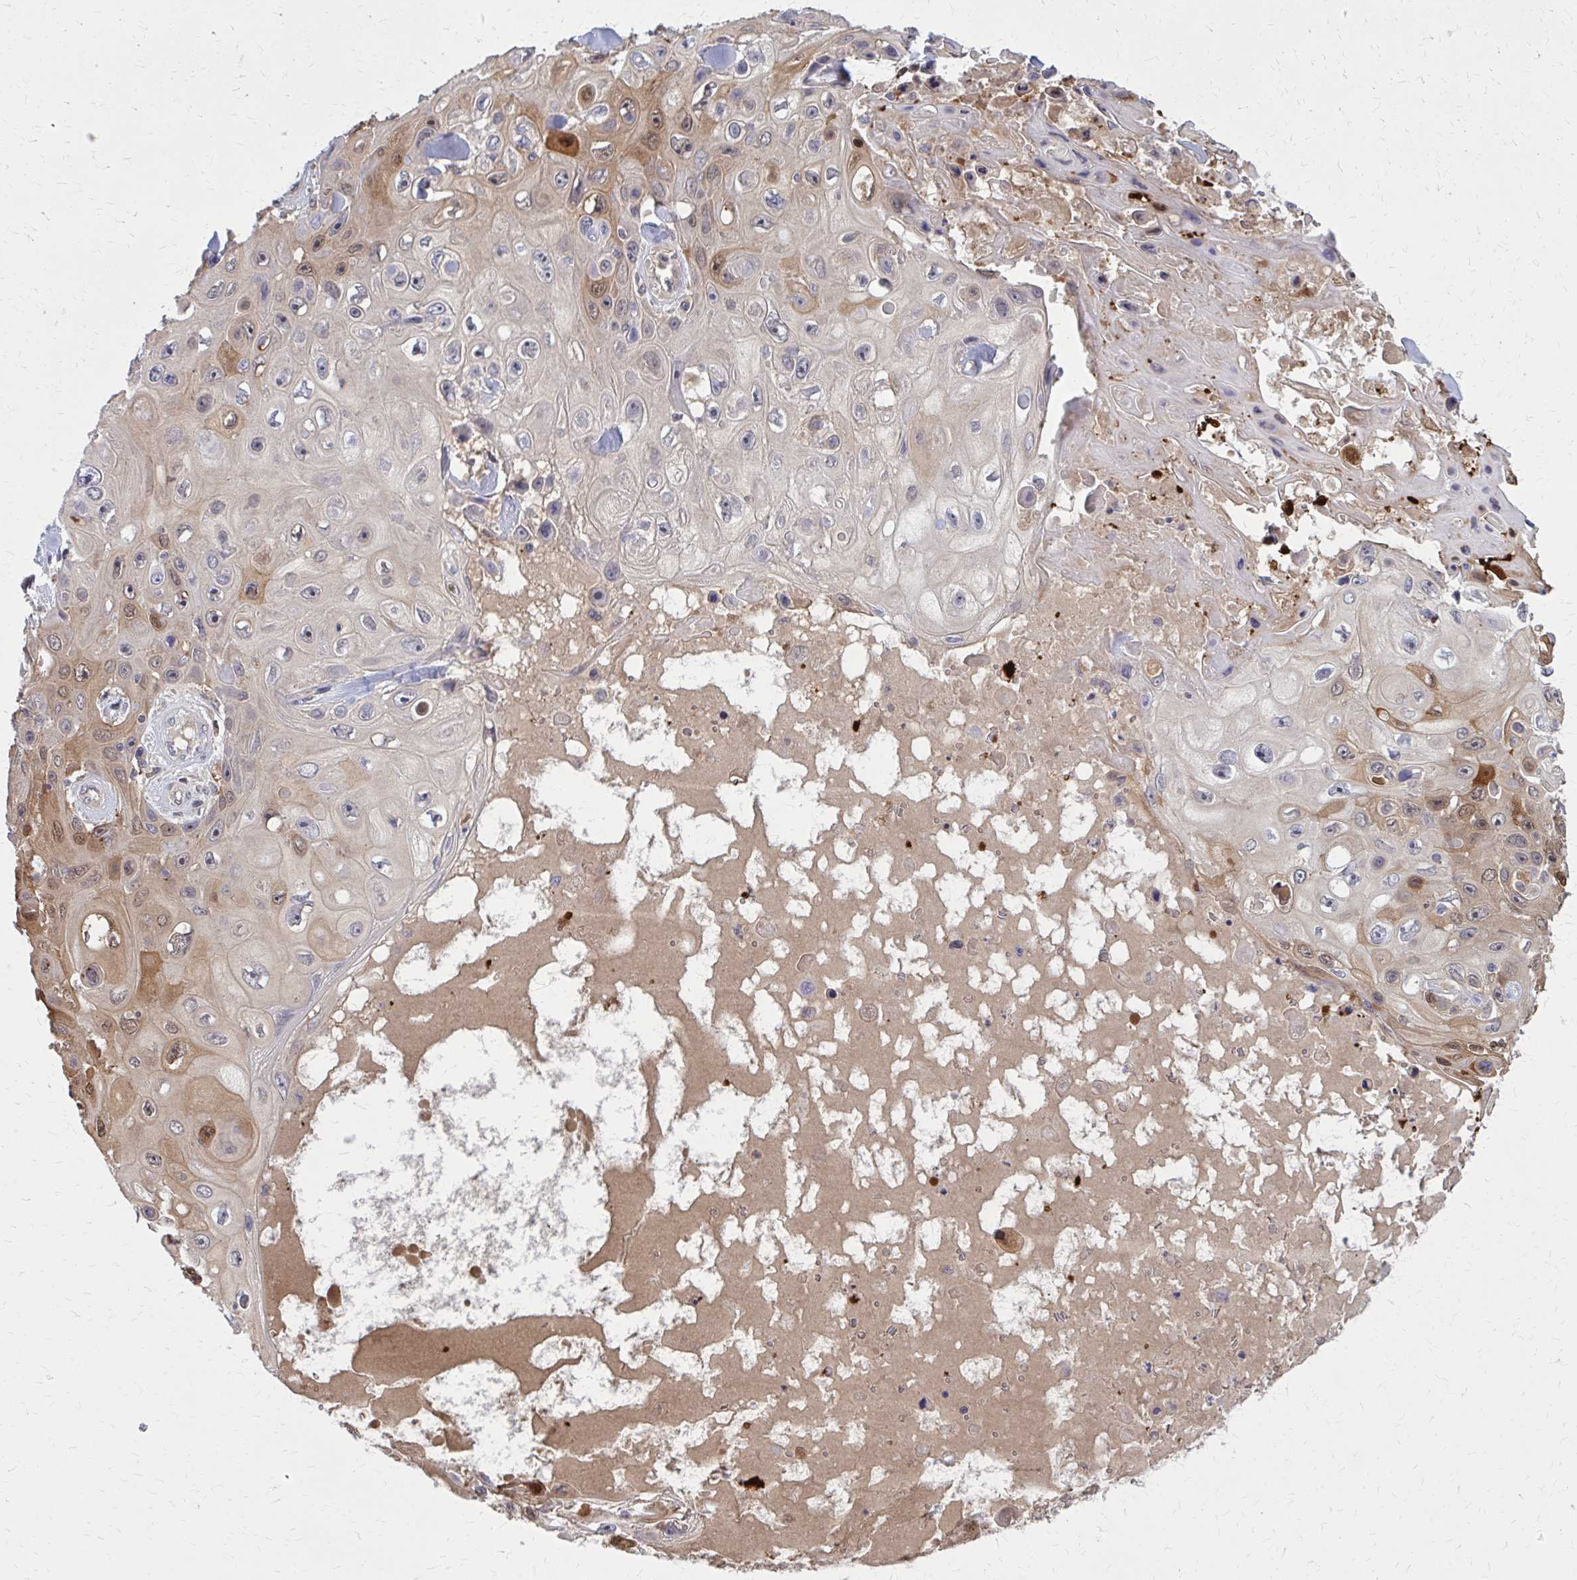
{"staining": {"intensity": "moderate", "quantity": "<25%", "location": "cytoplasmic/membranous"}, "tissue": "skin cancer", "cell_type": "Tumor cells", "image_type": "cancer", "snomed": [{"axis": "morphology", "description": "Squamous cell carcinoma, NOS"}, {"axis": "topography", "description": "Skin"}], "caption": "IHC micrograph of skin squamous cell carcinoma stained for a protein (brown), which reveals low levels of moderate cytoplasmic/membranous staining in about <25% of tumor cells.", "gene": "DBI", "patient": {"sex": "male", "age": 82}}